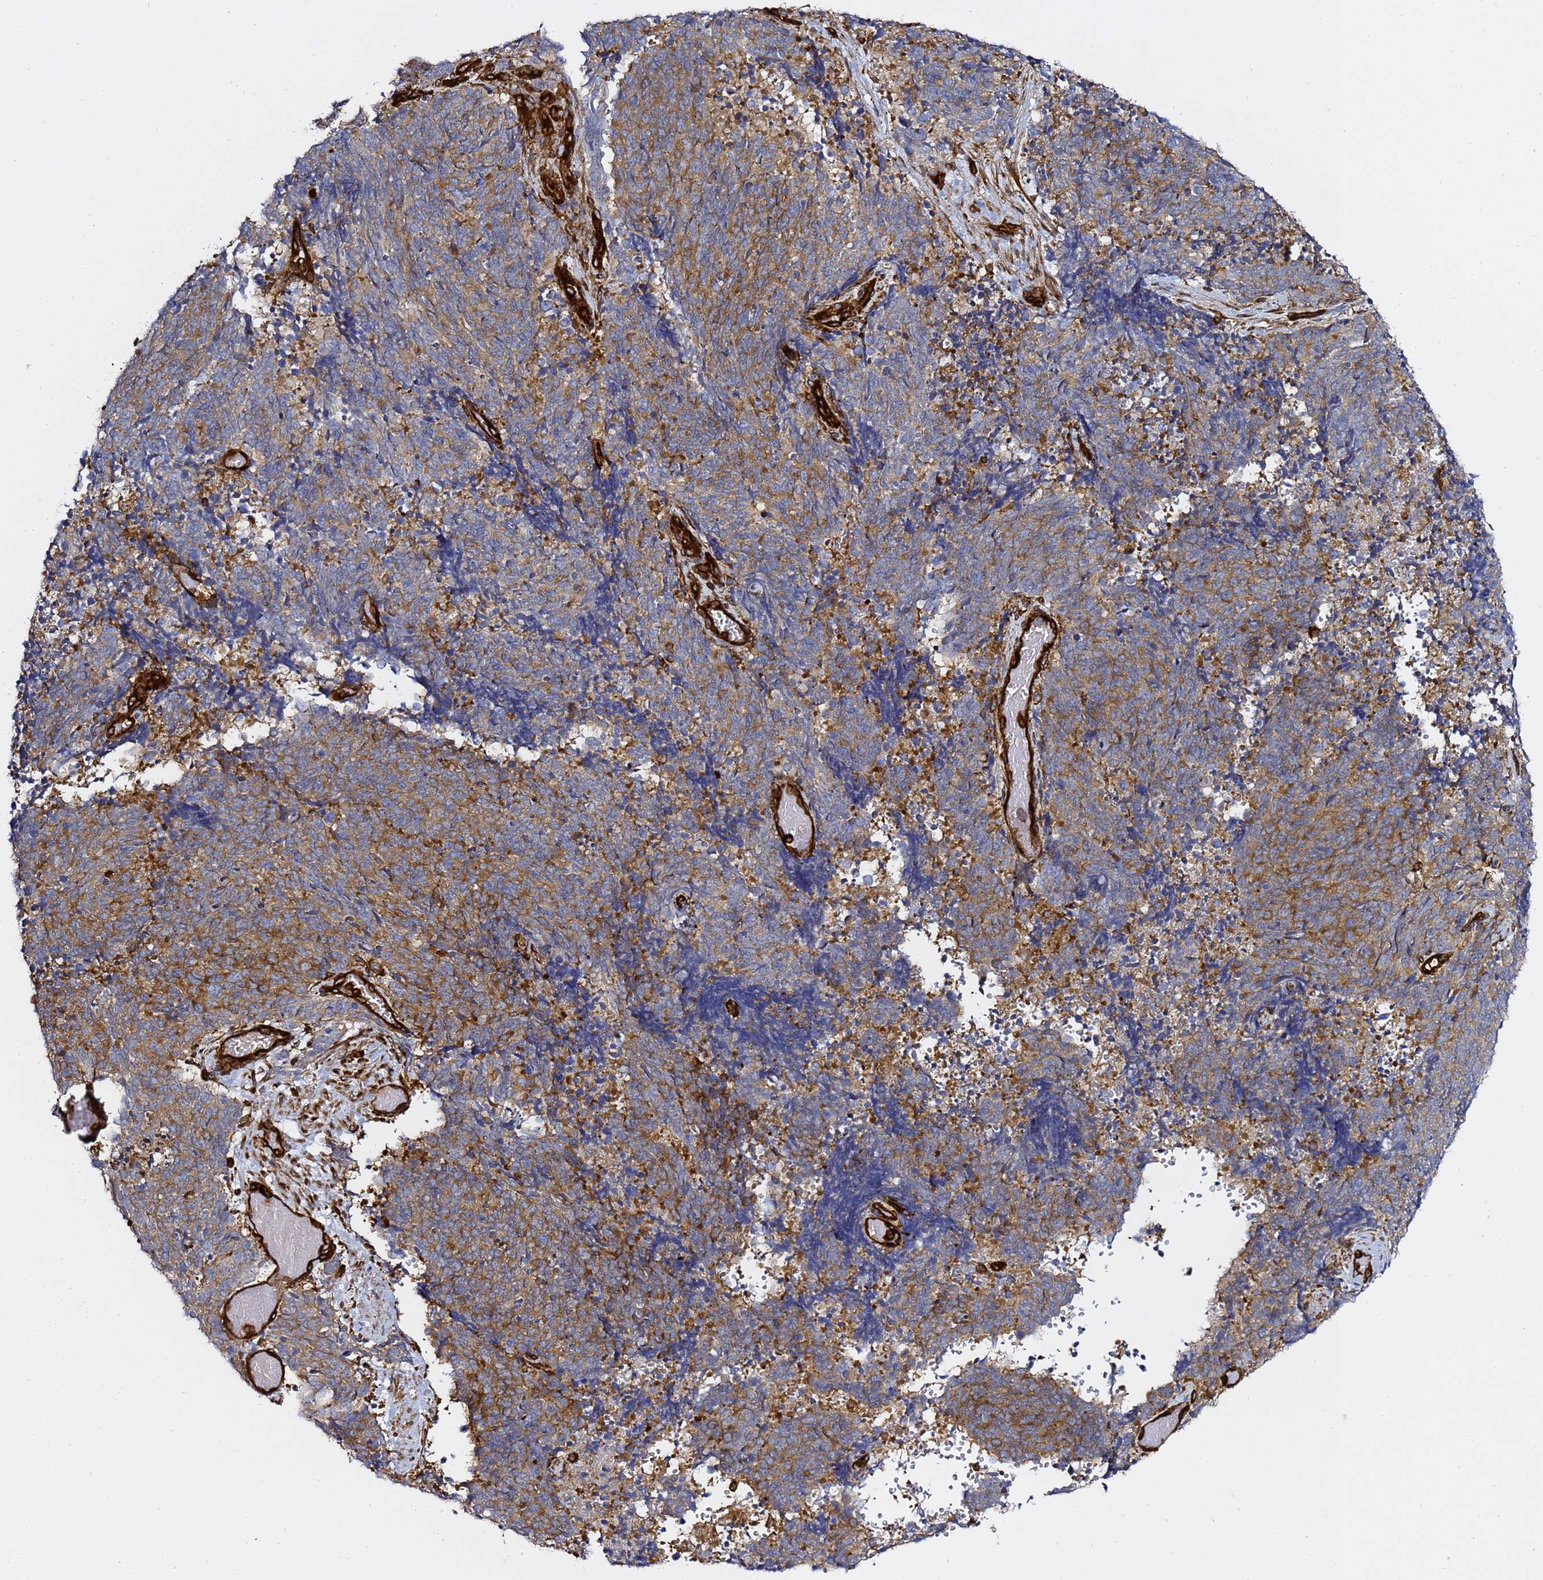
{"staining": {"intensity": "moderate", "quantity": "25%-75%", "location": "cytoplasmic/membranous"}, "tissue": "cervical cancer", "cell_type": "Tumor cells", "image_type": "cancer", "snomed": [{"axis": "morphology", "description": "Squamous cell carcinoma, NOS"}, {"axis": "topography", "description": "Cervix"}], "caption": "Squamous cell carcinoma (cervical) stained with immunohistochemistry (IHC) shows moderate cytoplasmic/membranous staining in approximately 25%-75% of tumor cells. (DAB (3,3'-diaminobenzidine) IHC, brown staining for protein, blue staining for nuclei).", "gene": "ZBTB8OS", "patient": {"sex": "female", "age": 29}}